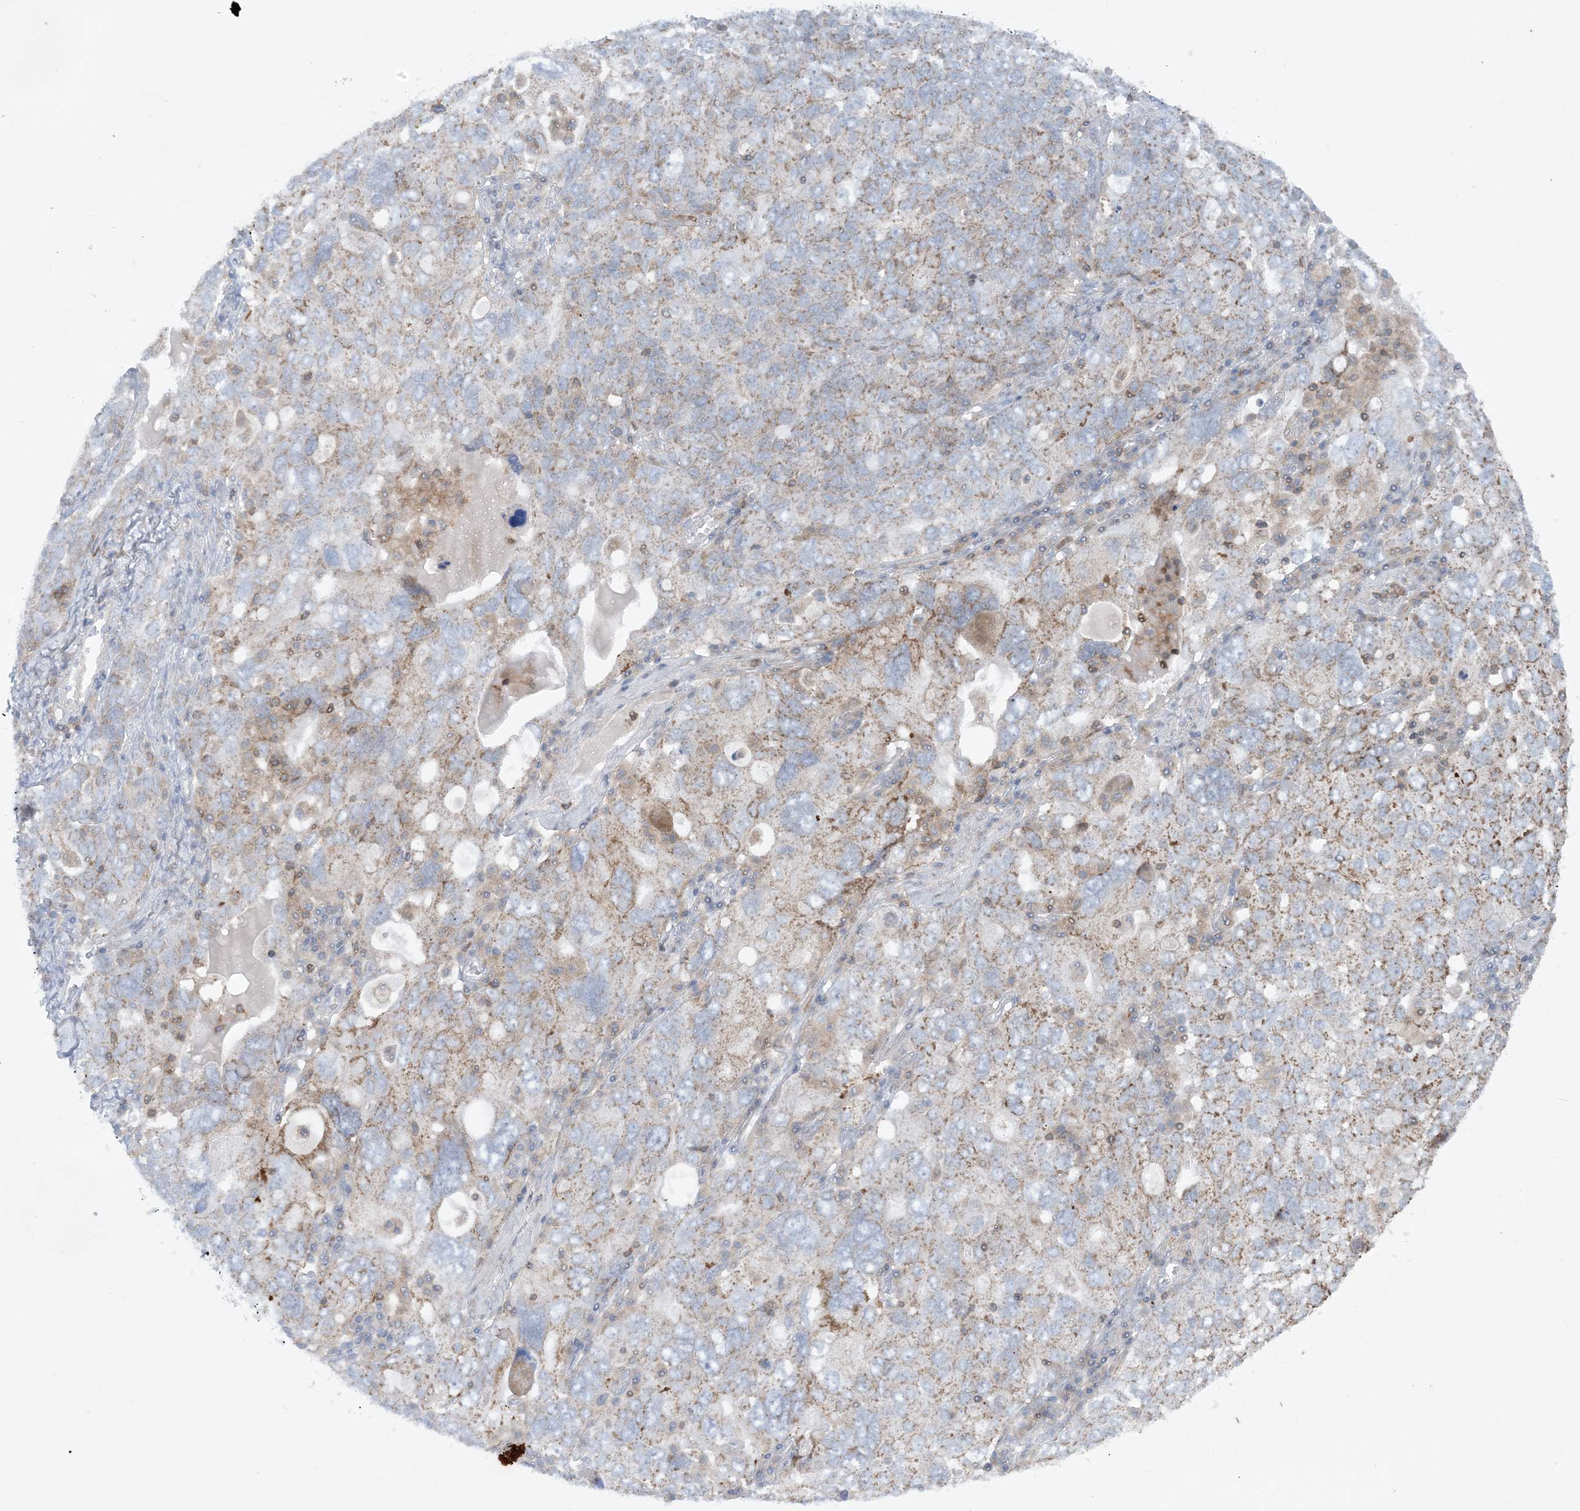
{"staining": {"intensity": "moderate", "quantity": "25%-75%", "location": "cytoplasmic/membranous"}, "tissue": "ovarian cancer", "cell_type": "Tumor cells", "image_type": "cancer", "snomed": [{"axis": "morphology", "description": "Carcinoma, endometroid"}, {"axis": "topography", "description": "Ovary"}], "caption": "About 25%-75% of tumor cells in ovarian cancer (endometroid carcinoma) display moderate cytoplasmic/membranous protein positivity as visualized by brown immunohistochemical staining.", "gene": "ARHGAP30", "patient": {"sex": "female", "age": 62}}